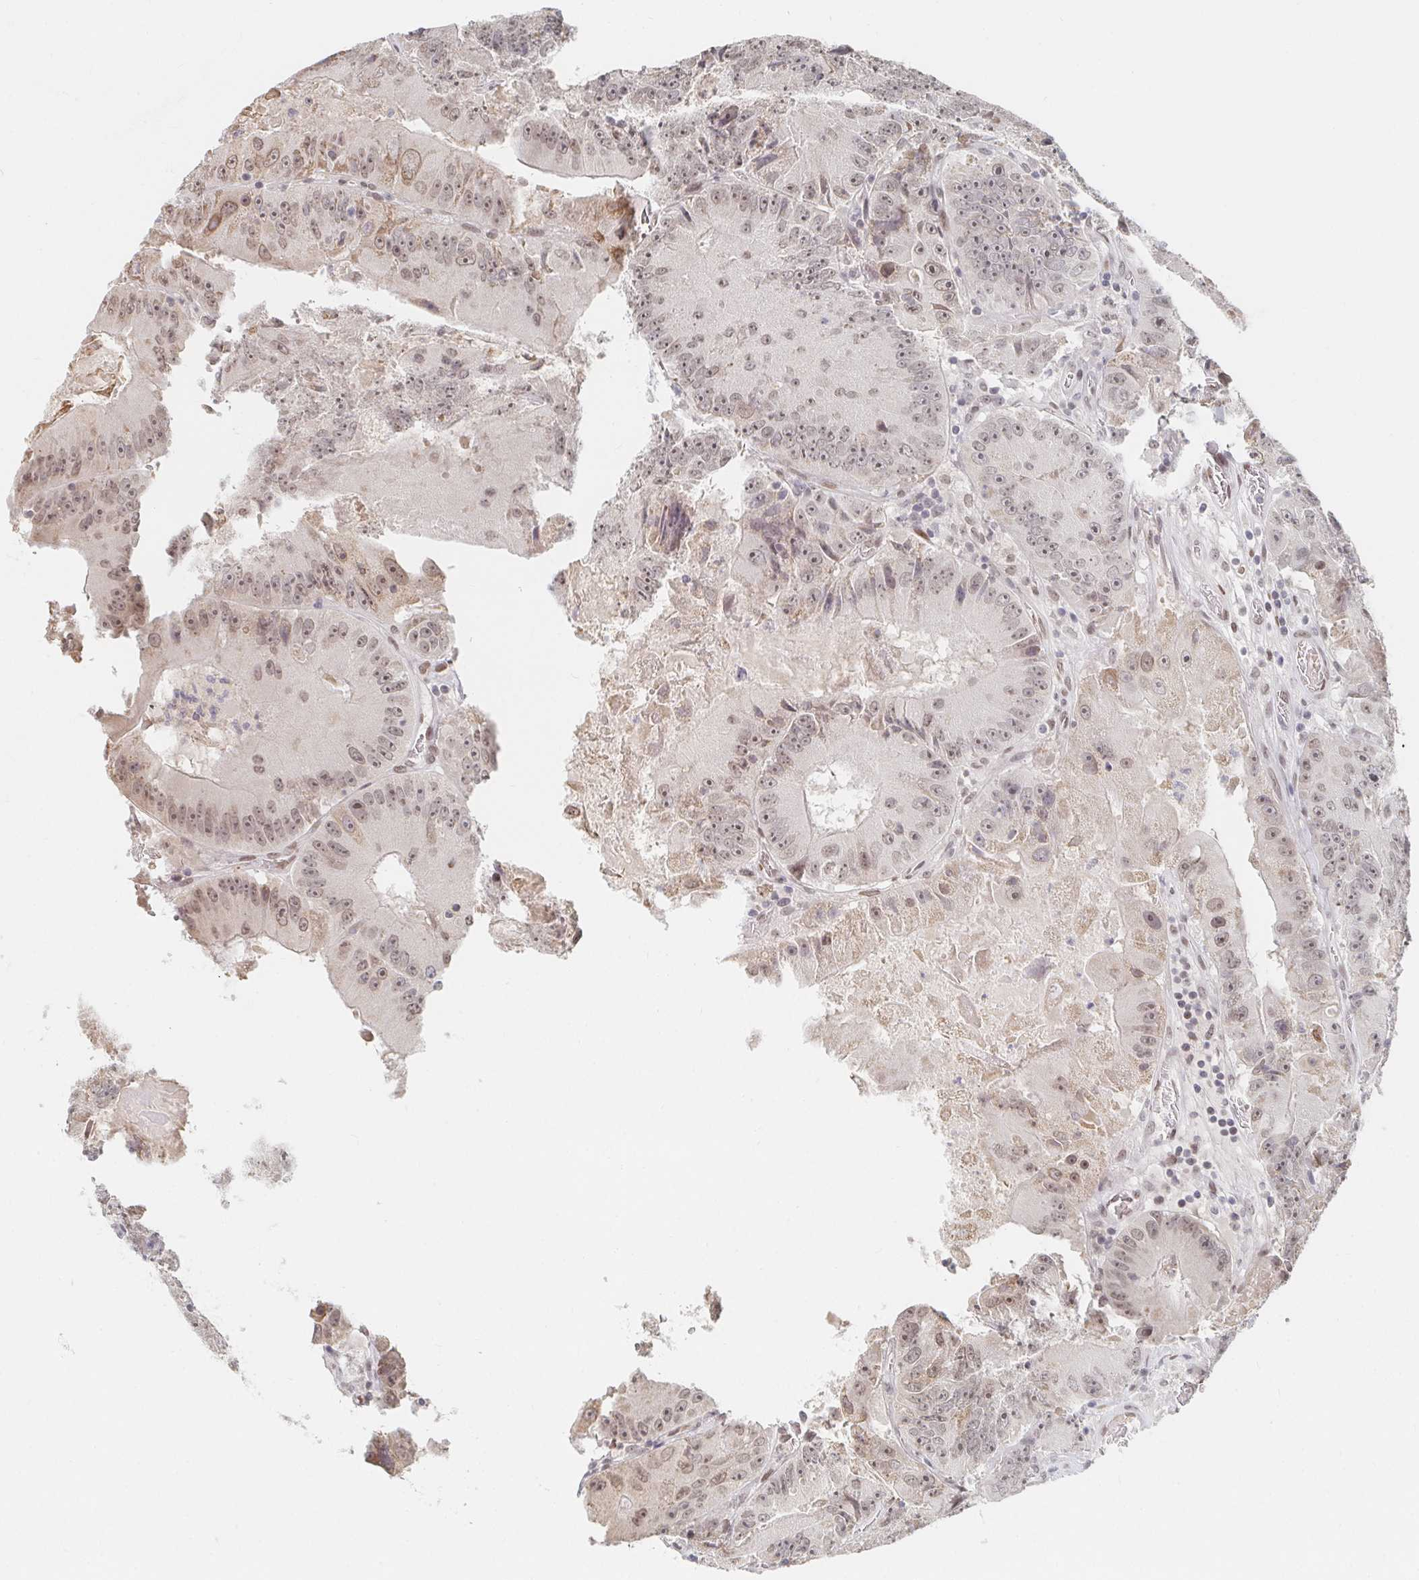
{"staining": {"intensity": "weak", "quantity": "25%-75%", "location": "nuclear"}, "tissue": "colorectal cancer", "cell_type": "Tumor cells", "image_type": "cancer", "snomed": [{"axis": "morphology", "description": "Adenocarcinoma, NOS"}, {"axis": "topography", "description": "Colon"}], "caption": "A histopathology image of human adenocarcinoma (colorectal) stained for a protein shows weak nuclear brown staining in tumor cells.", "gene": "CHD2", "patient": {"sex": "female", "age": 86}}